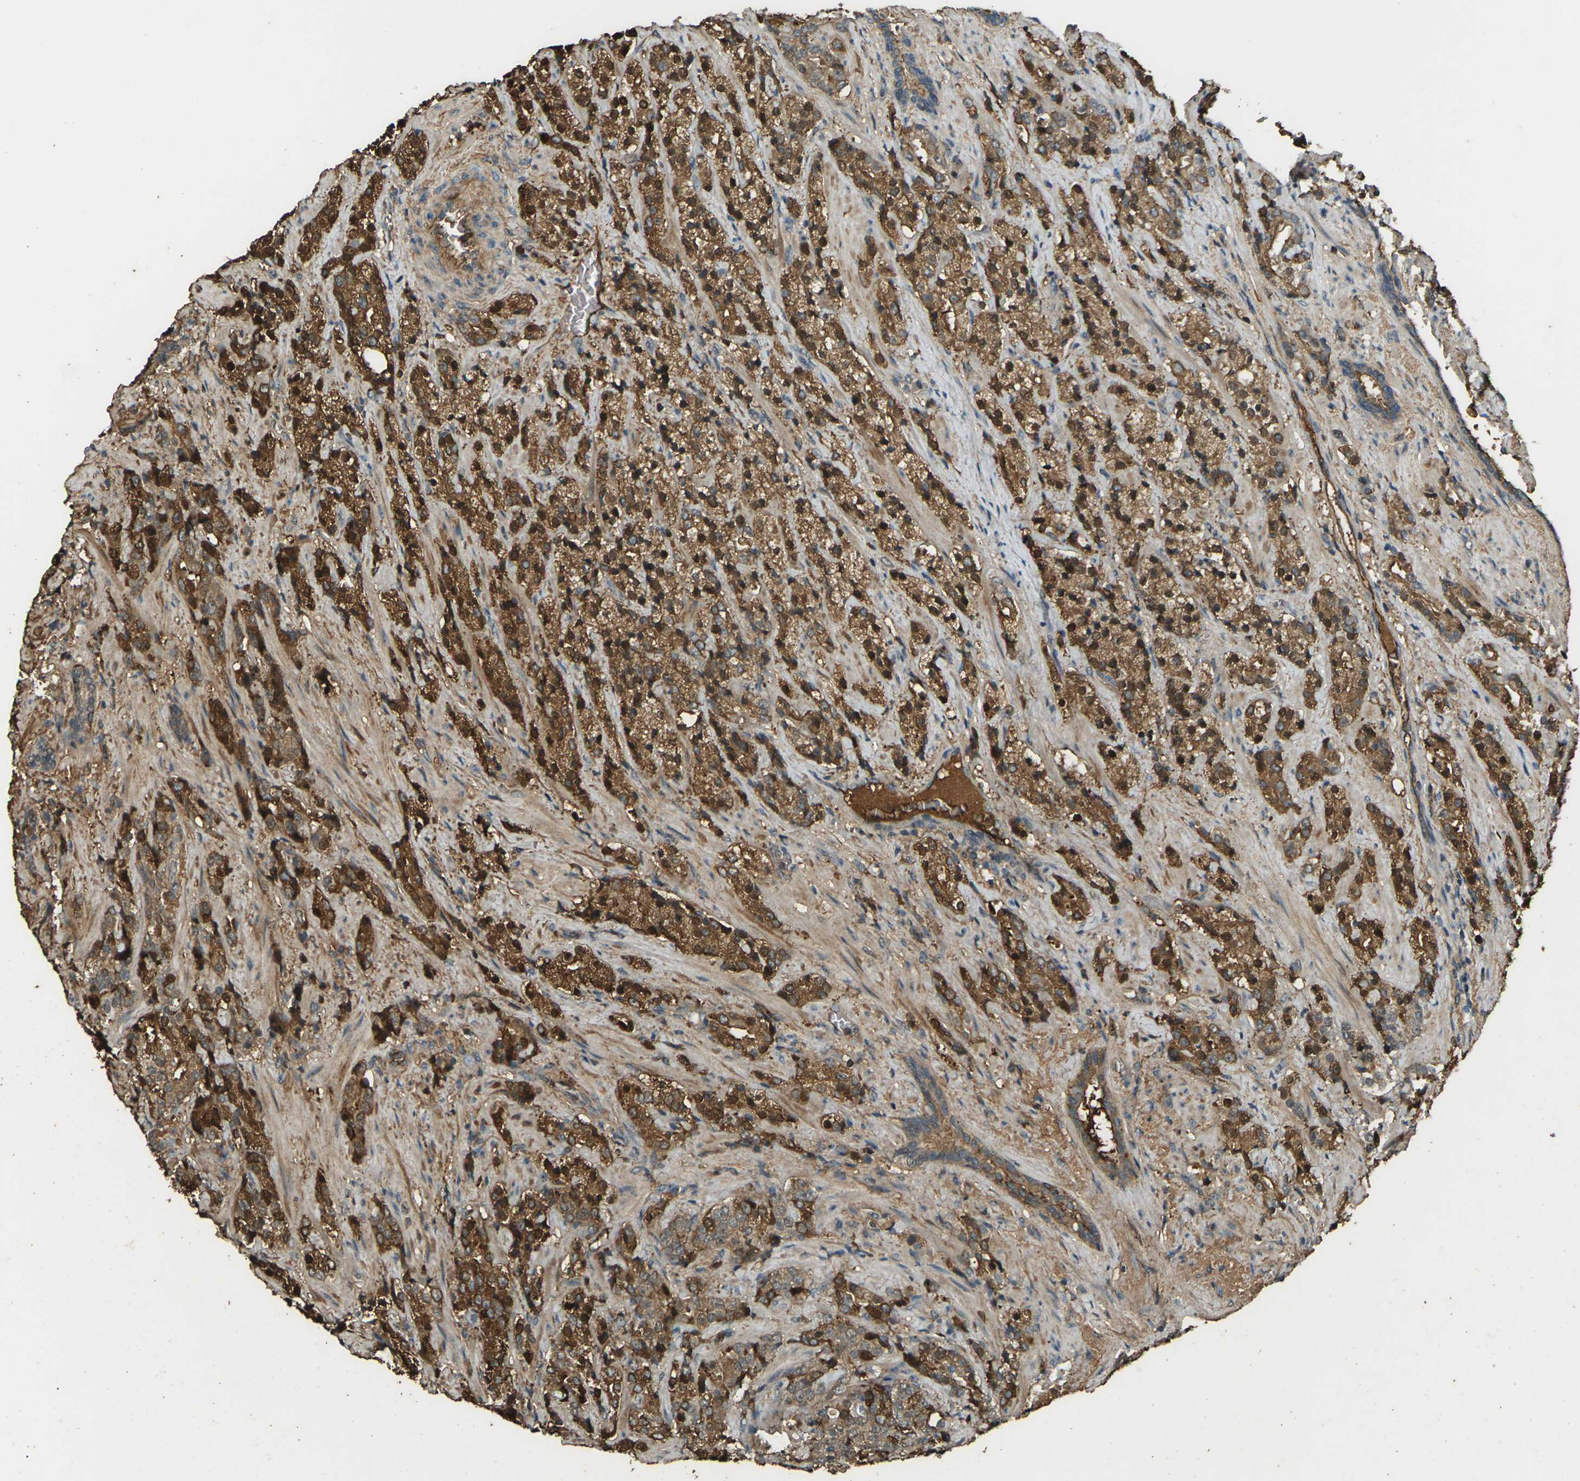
{"staining": {"intensity": "strong", "quantity": ">75%", "location": "cytoplasmic/membranous,nuclear"}, "tissue": "prostate cancer", "cell_type": "Tumor cells", "image_type": "cancer", "snomed": [{"axis": "morphology", "description": "Adenocarcinoma, High grade"}, {"axis": "topography", "description": "Prostate"}], "caption": "This histopathology image reveals immunohistochemistry staining of human prostate cancer, with high strong cytoplasmic/membranous and nuclear staining in about >75% of tumor cells.", "gene": "CYP1B1", "patient": {"sex": "male", "age": 71}}